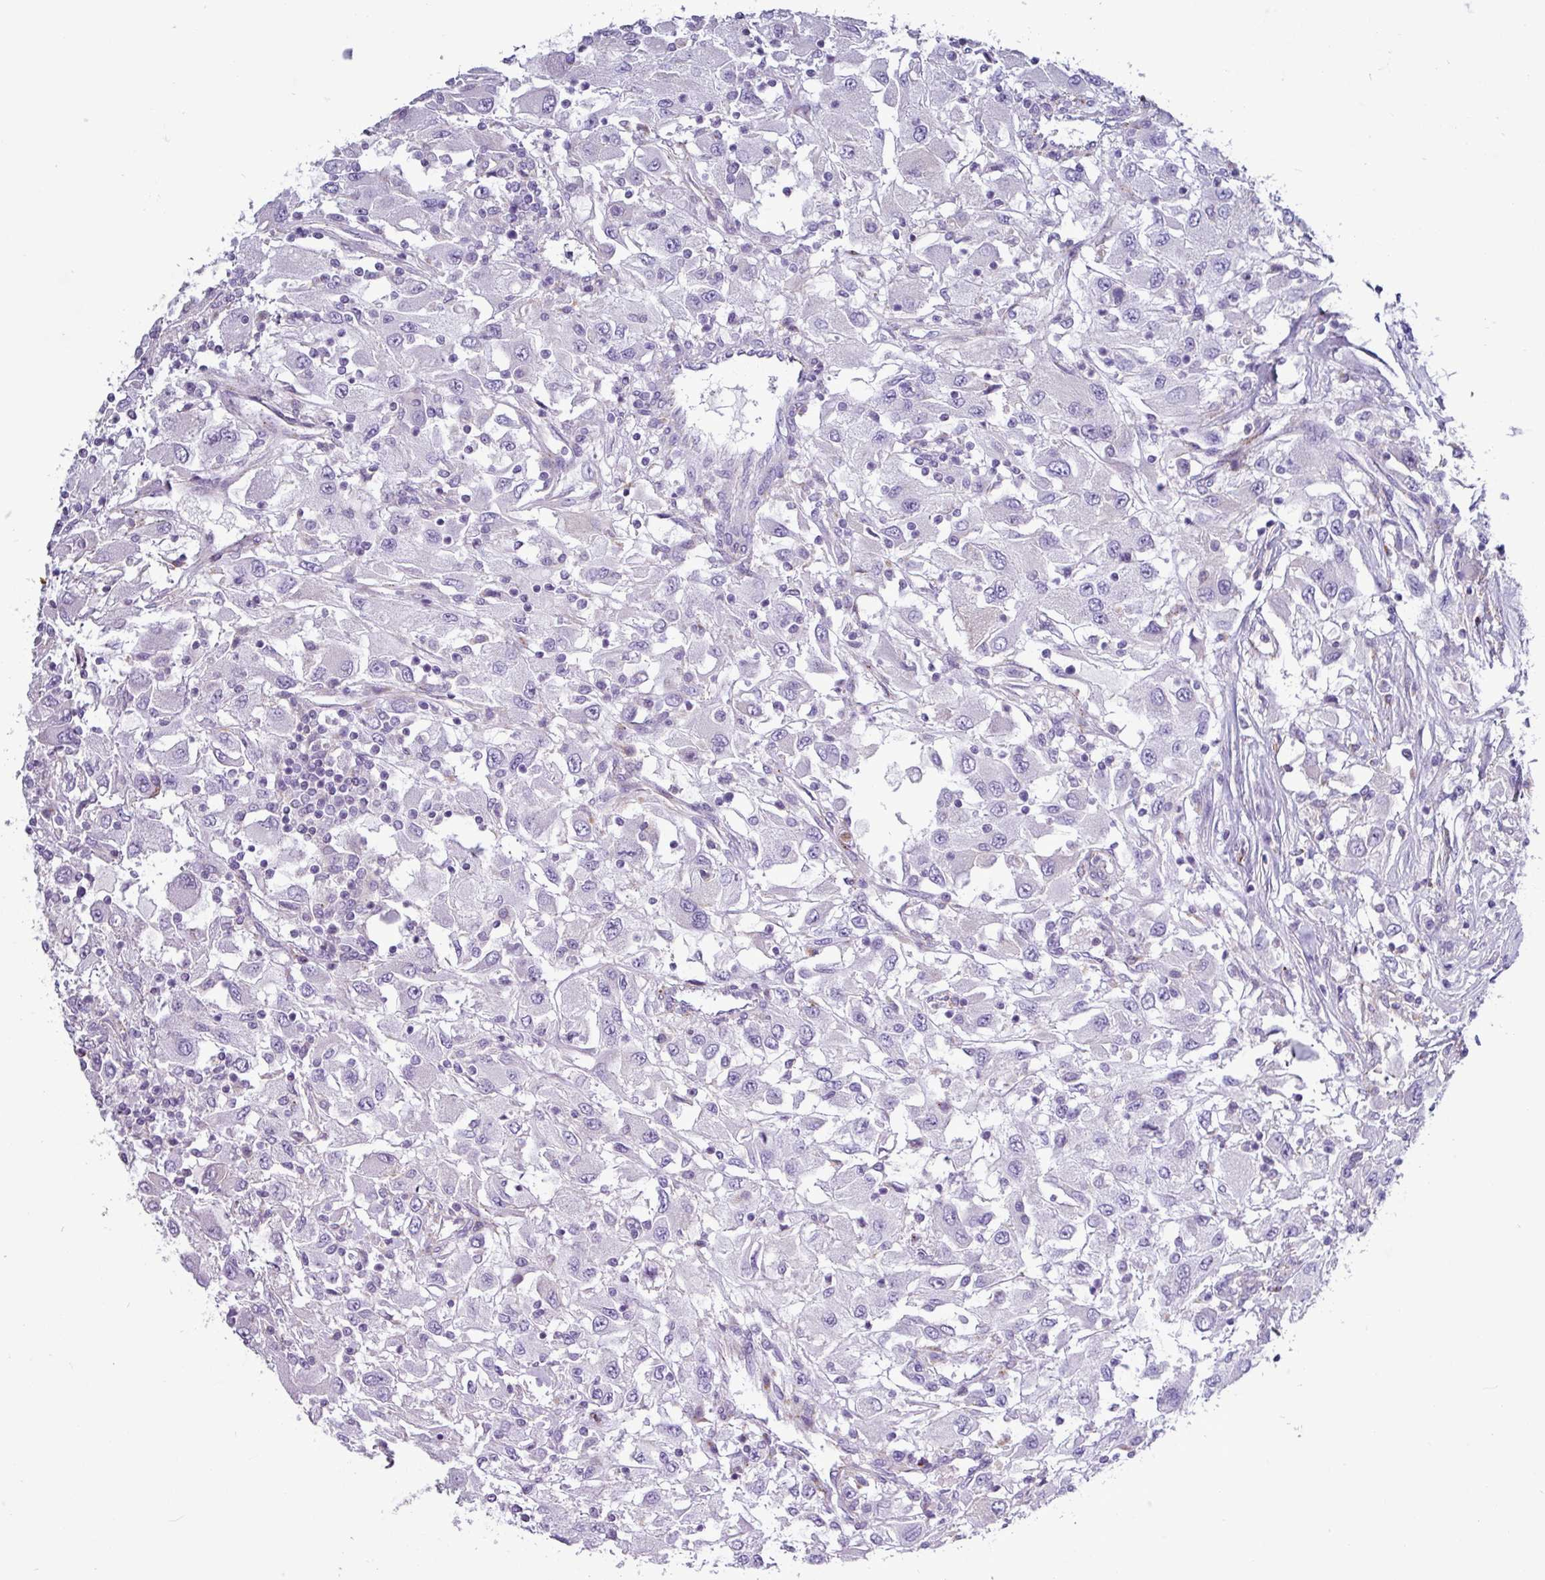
{"staining": {"intensity": "negative", "quantity": "none", "location": "none"}, "tissue": "renal cancer", "cell_type": "Tumor cells", "image_type": "cancer", "snomed": [{"axis": "morphology", "description": "Adenocarcinoma, NOS"}, {"axis": "topography", "description": "Kidney"}], "caption": "Immunohistochemical staining of renal cancer reveals no significant staining in tumor cells. (DAB immunohistochemistry (IHC) with hematoxylin counter stain).", "gene": "AMIGO2", "patient": {"sex": "female", "age": 67}}